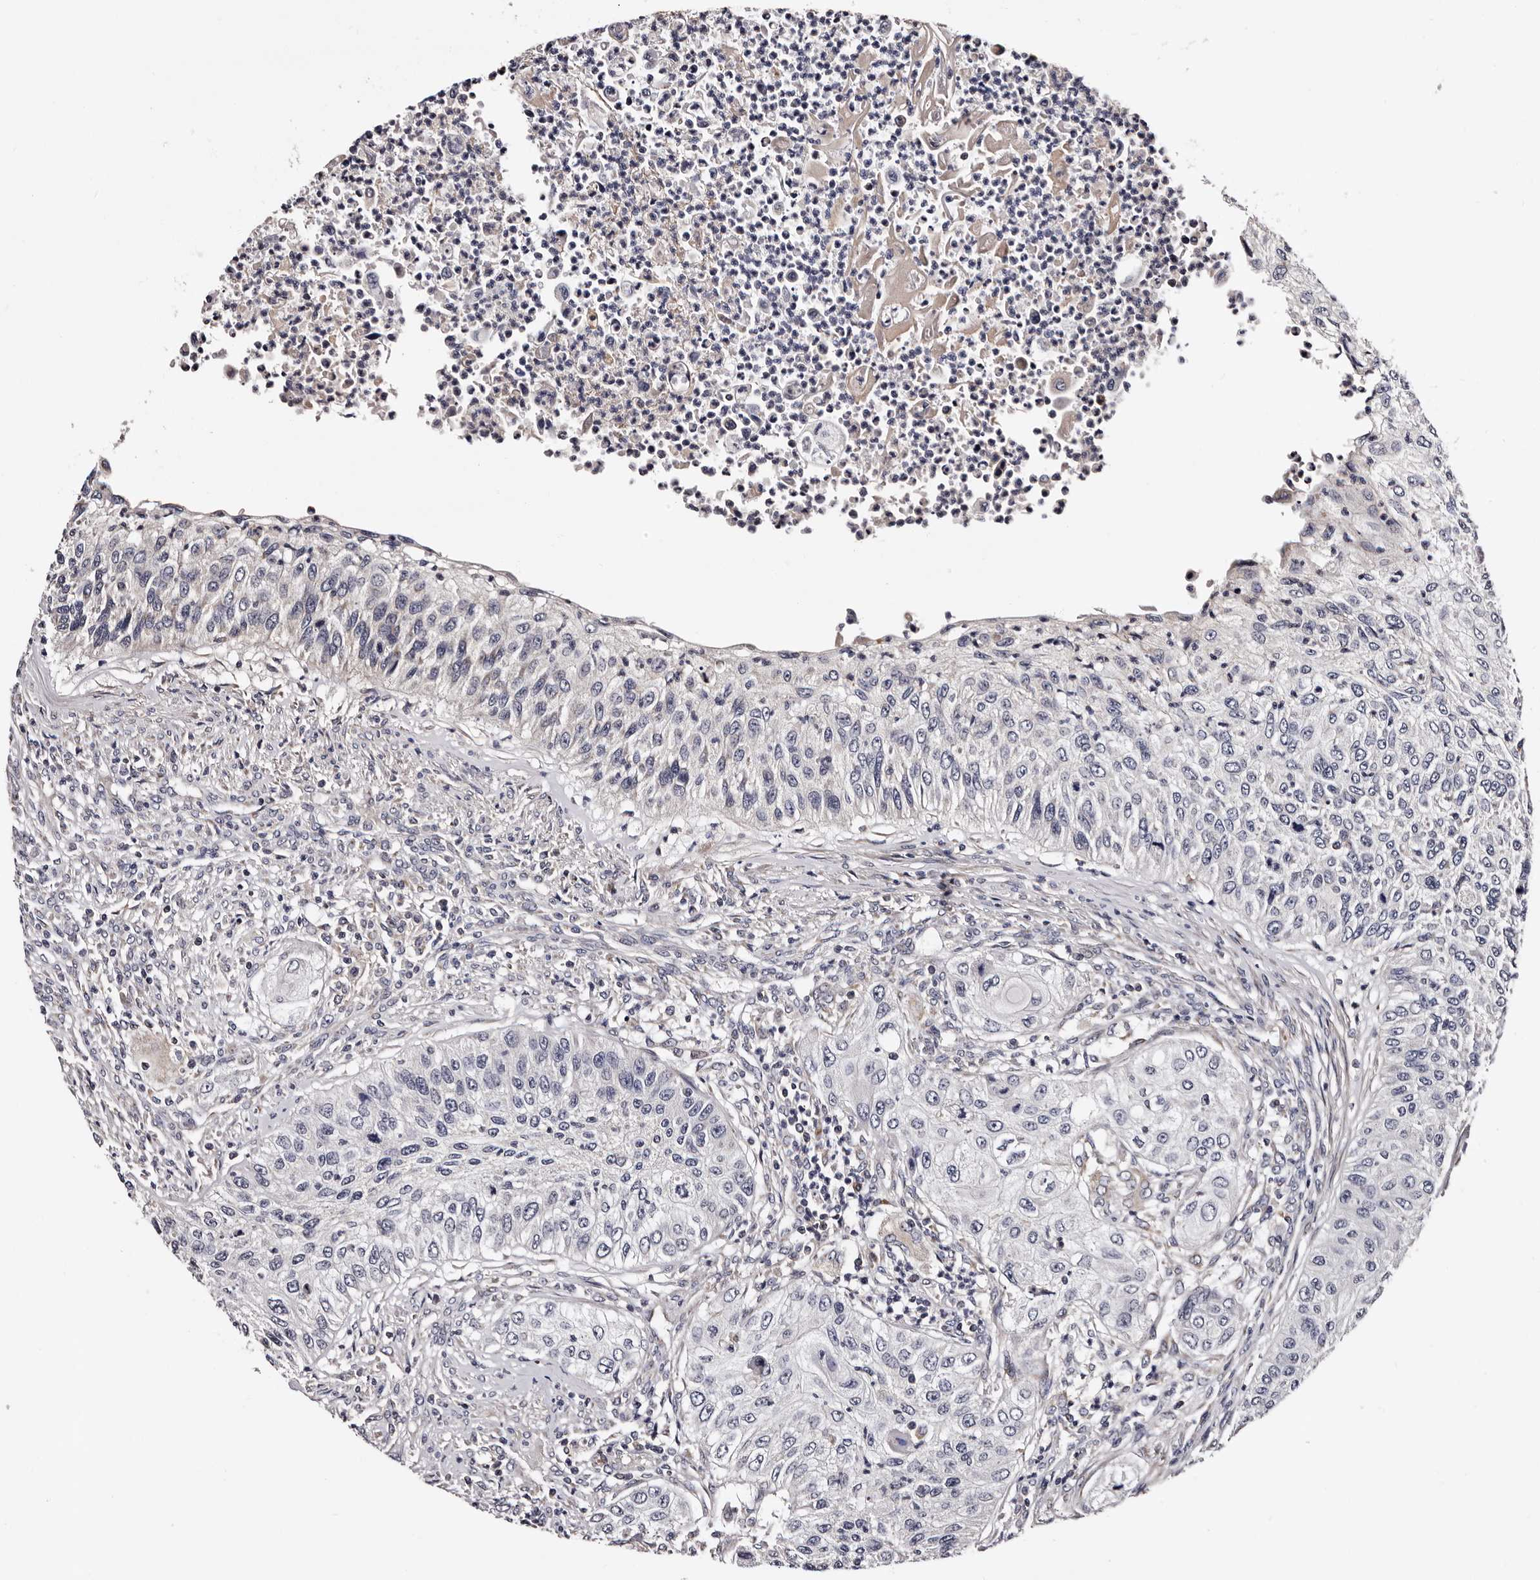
{"staining": {"intensity": "negative", "quantity": "none", "location": "none"}, "tissue": "urothelial cancer", "cell_type": "Tumor cells", "image_type": "cancer", "snomed": [{"axis": "morphology", "description": "Urothelial carcinoma, High grade"}, {"axis": "topography", "description": "Urinary bladder"}], "caption": "Tumor cells show no significant protein positivity in high-grade urothelial carcinoma.", "gene": "TAF4B", "patient": {"sex": "female", "age": 60}}